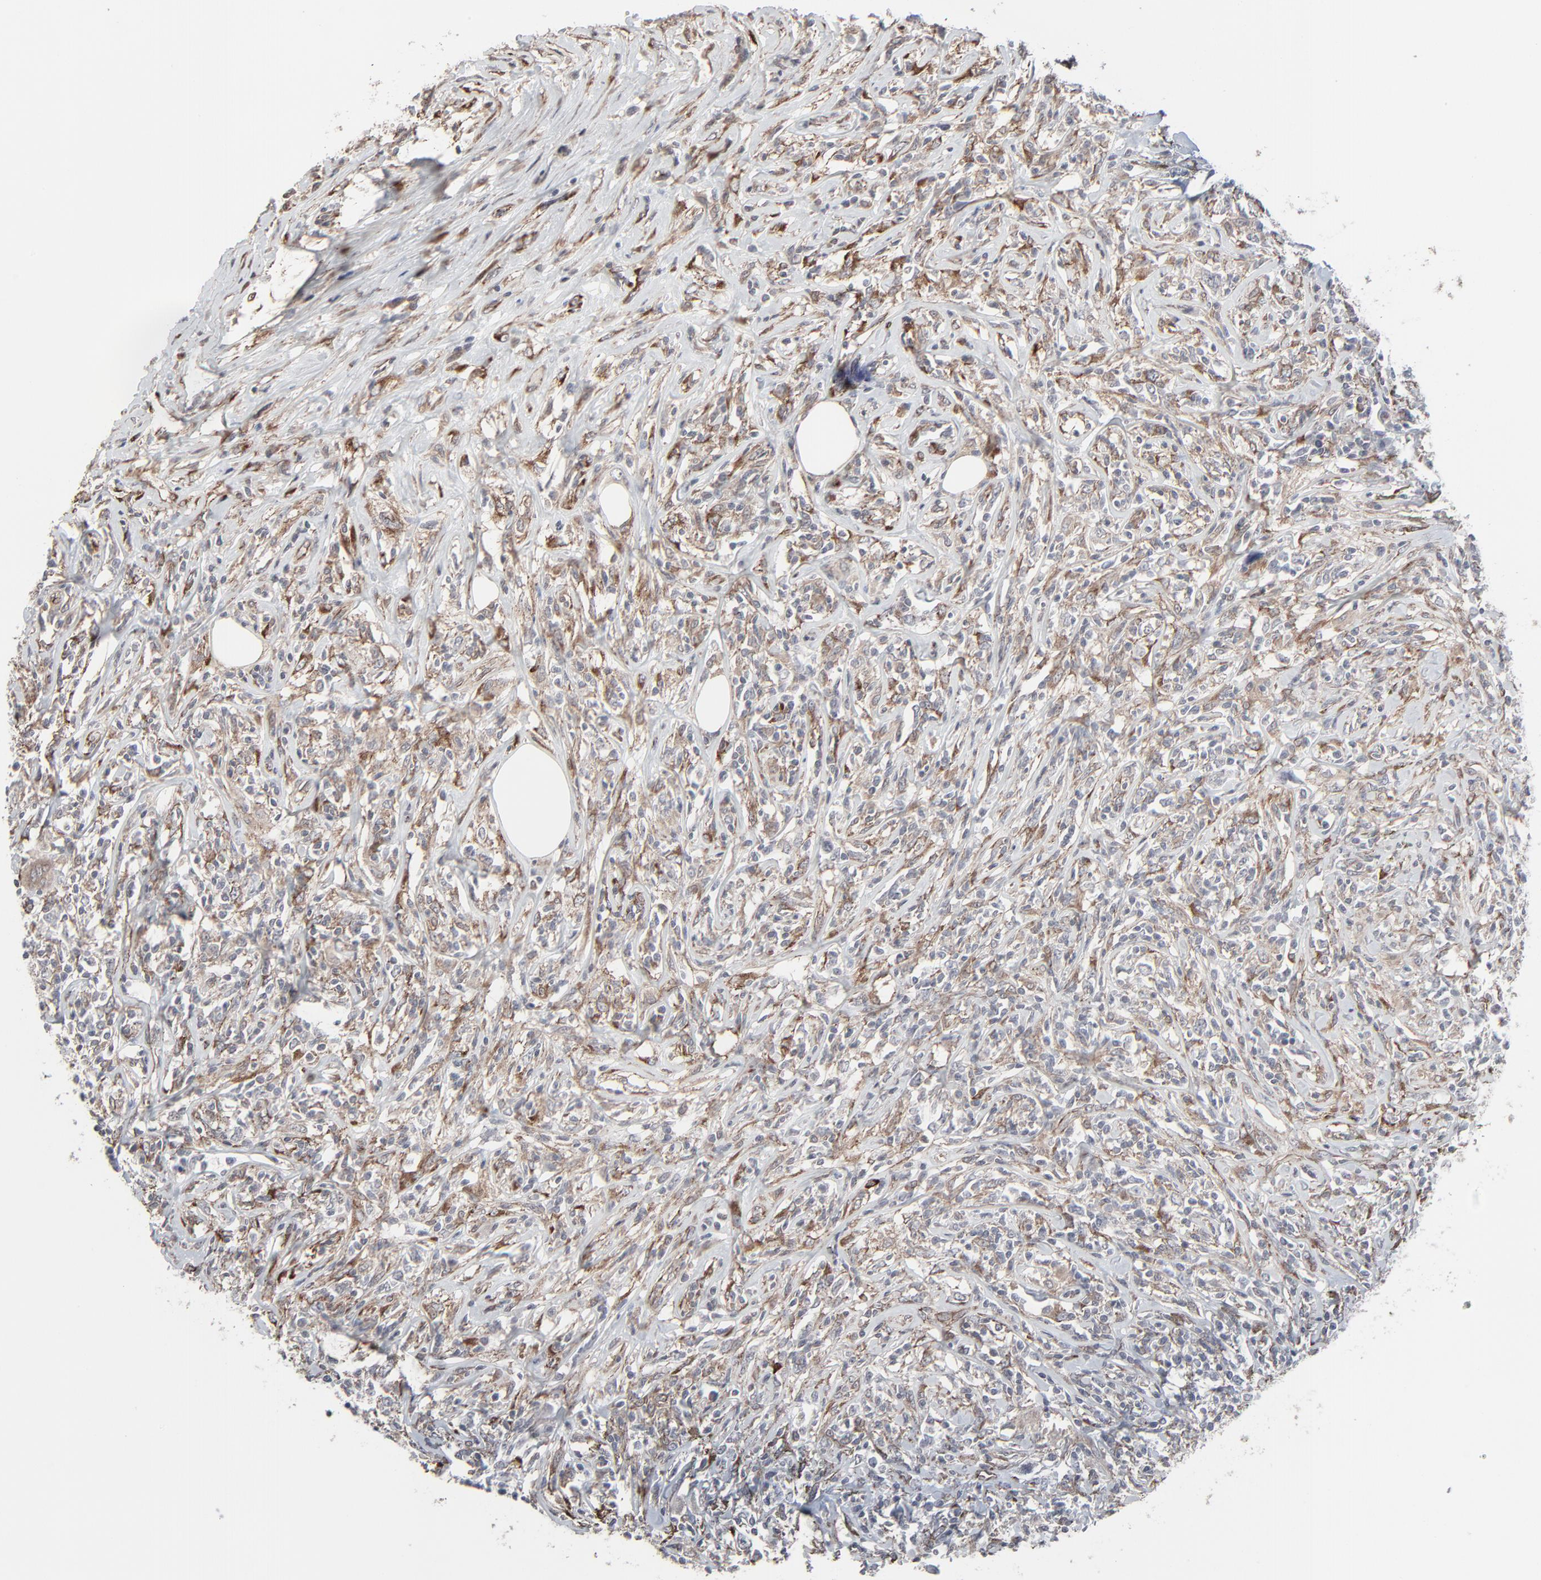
{"staining": {"intensity": "weak", "quantity": "25%-75%", "location": "cytoplasmic/membranous"}, "tissue": "lymphoma", "cell_type": "Tumor cells", "image_type": "cancer", "snomed": [{"axis": "morphology", "description": "Malignant lymphoma, non-Hodgkin's type, High grade"}, {"axis": "topography", "description": "Lymph node"}], "caption": "Weak cytoplasmic/membranous expression for a protein is identified in approximately 25%-75% of tumor cells of high-grade malignant lymphoma, non-Hodgkin's type using immunohistochemistry.", "gene": "CTNND1", "patient": {"sex": "female", "age": 84}}